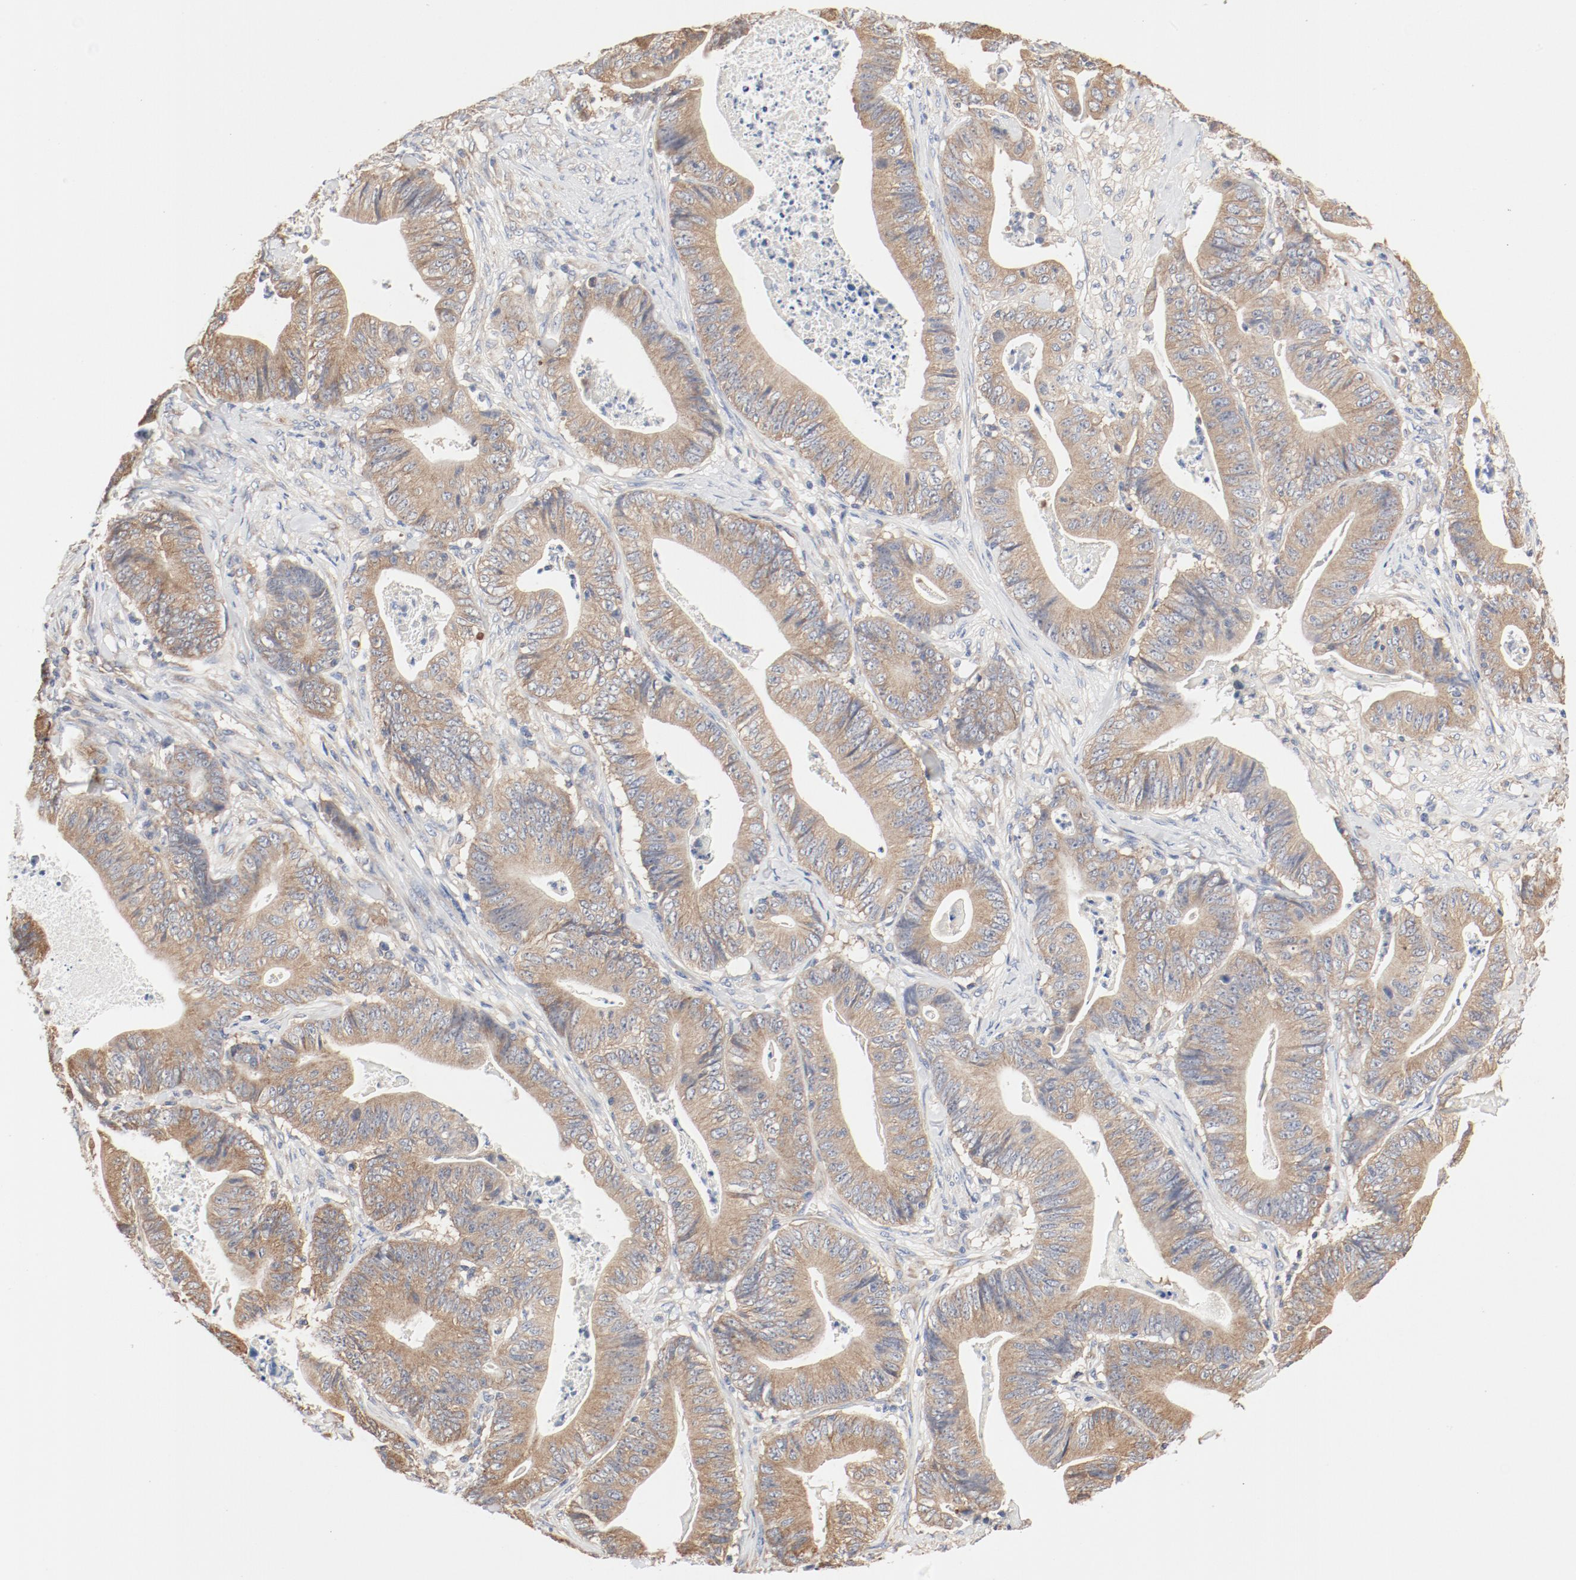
{"staining": {"intensity": "moderate", "quantity": ">75%", "location": "cytoplasmic/membranous"}, "tissue": "stomach cancer", "cell_type": "Tumor cells", "image_type": "cancer", "snomed": [{"axis": "morphology", "description": "Adenocarcinoma, NOS"}, {"axis": "topography", "description": "Stomach, lower"}], "caption": "Human stomach adenocarcinoma stained with a protein marker demonstrates moderate staining in tumor cells.", "gene": "RPS6", "patient": {"sex": "female", "age": 86}}